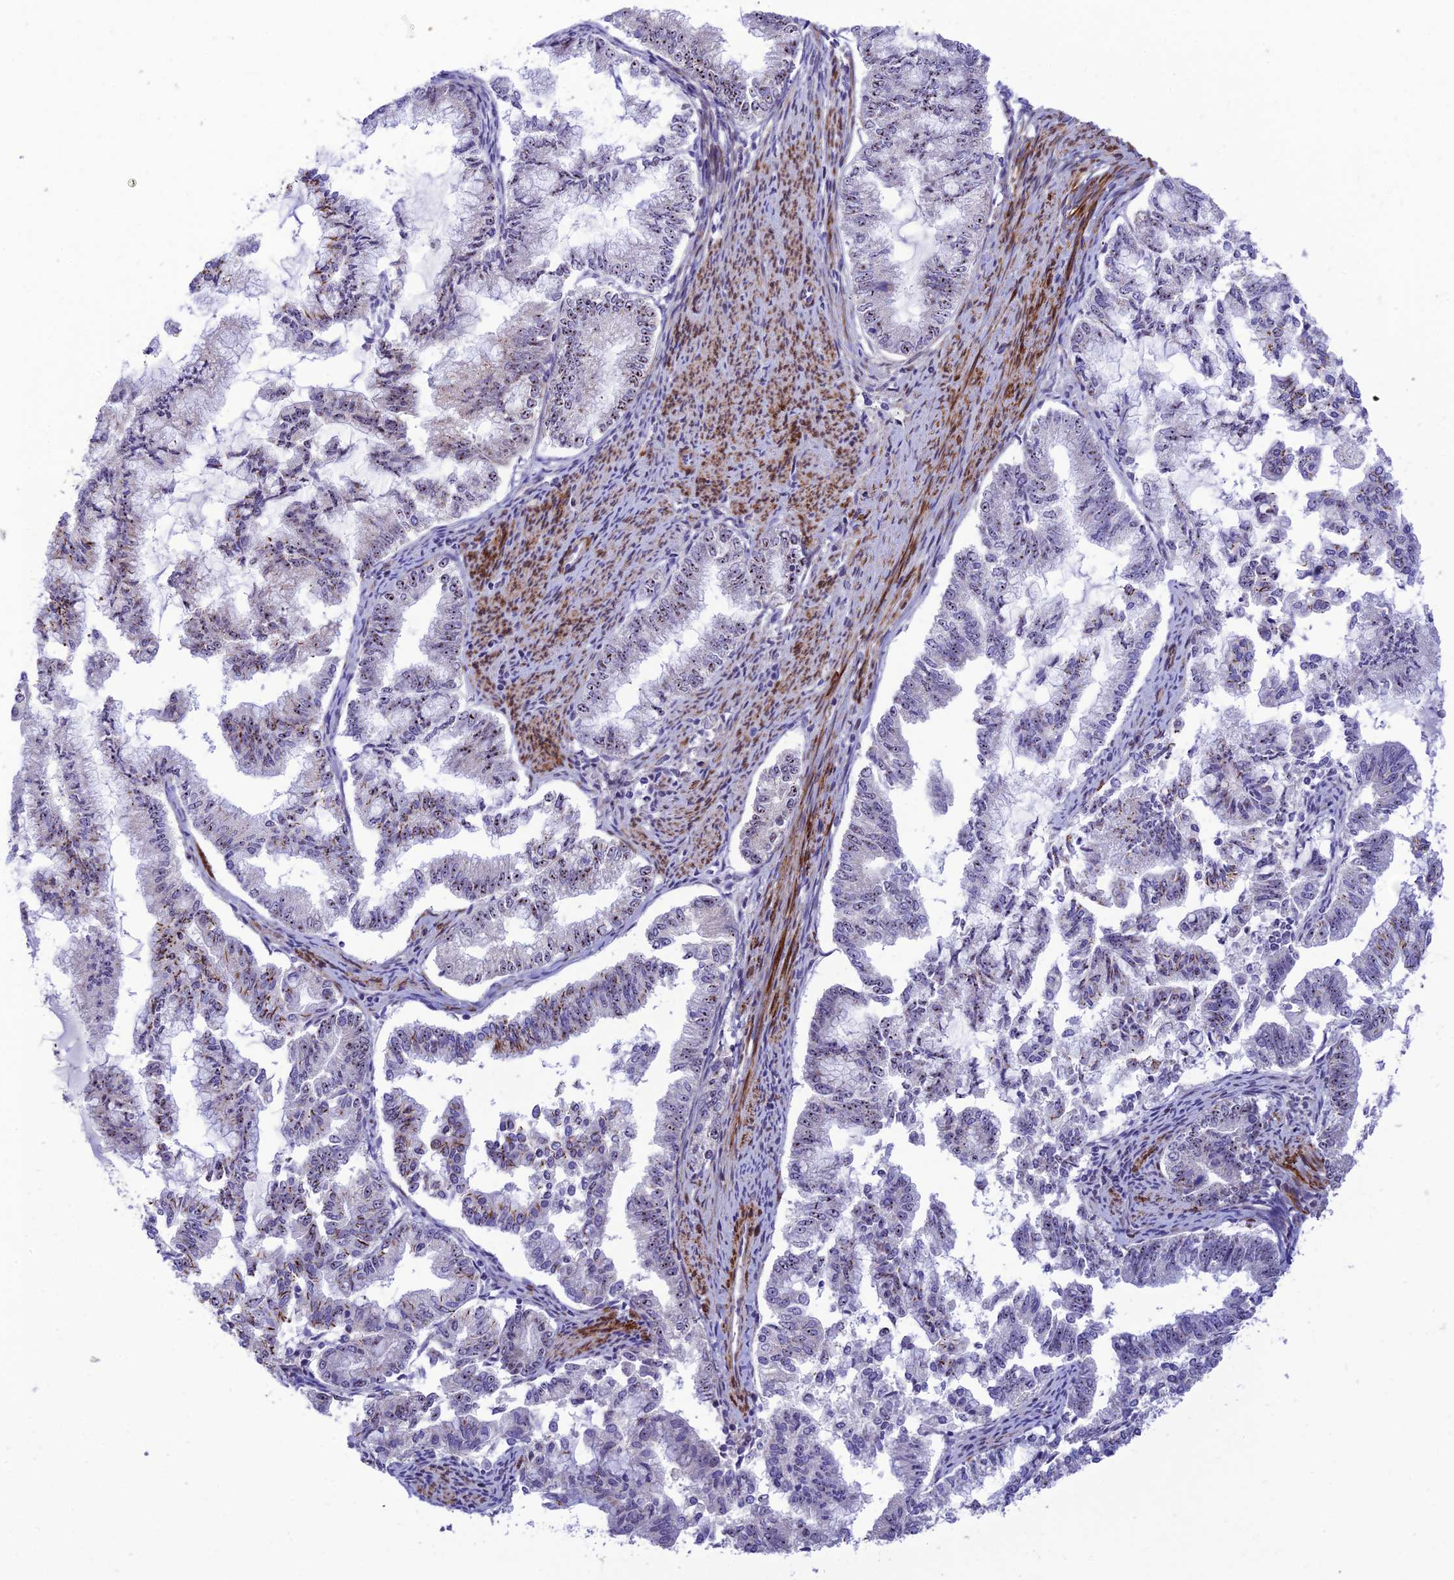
{"staining": {"intensity": "weak", "quantity": "25%-75%", "location": "nuclear"}, "tissue": "endometrial cancer", "cell_type": "Tumor cells", "image_type": "cancer", "snomed": [{"axis": "morphology", "description": "Adenocarcinoma, NOS"}, {"axis": "topography", "description": "Endometrium"}], "caption": "IHC micrograph of neoplastic tissue: endometrial cancer stained using immunohistochemistry (IHC) reveals low levels of weak protein expression localized specifically in the nuclear of tumor cells, appearing as a nuclear brown color.", "gene": "KBTBD7", "patient": {"sex": "female", "age": 79}}